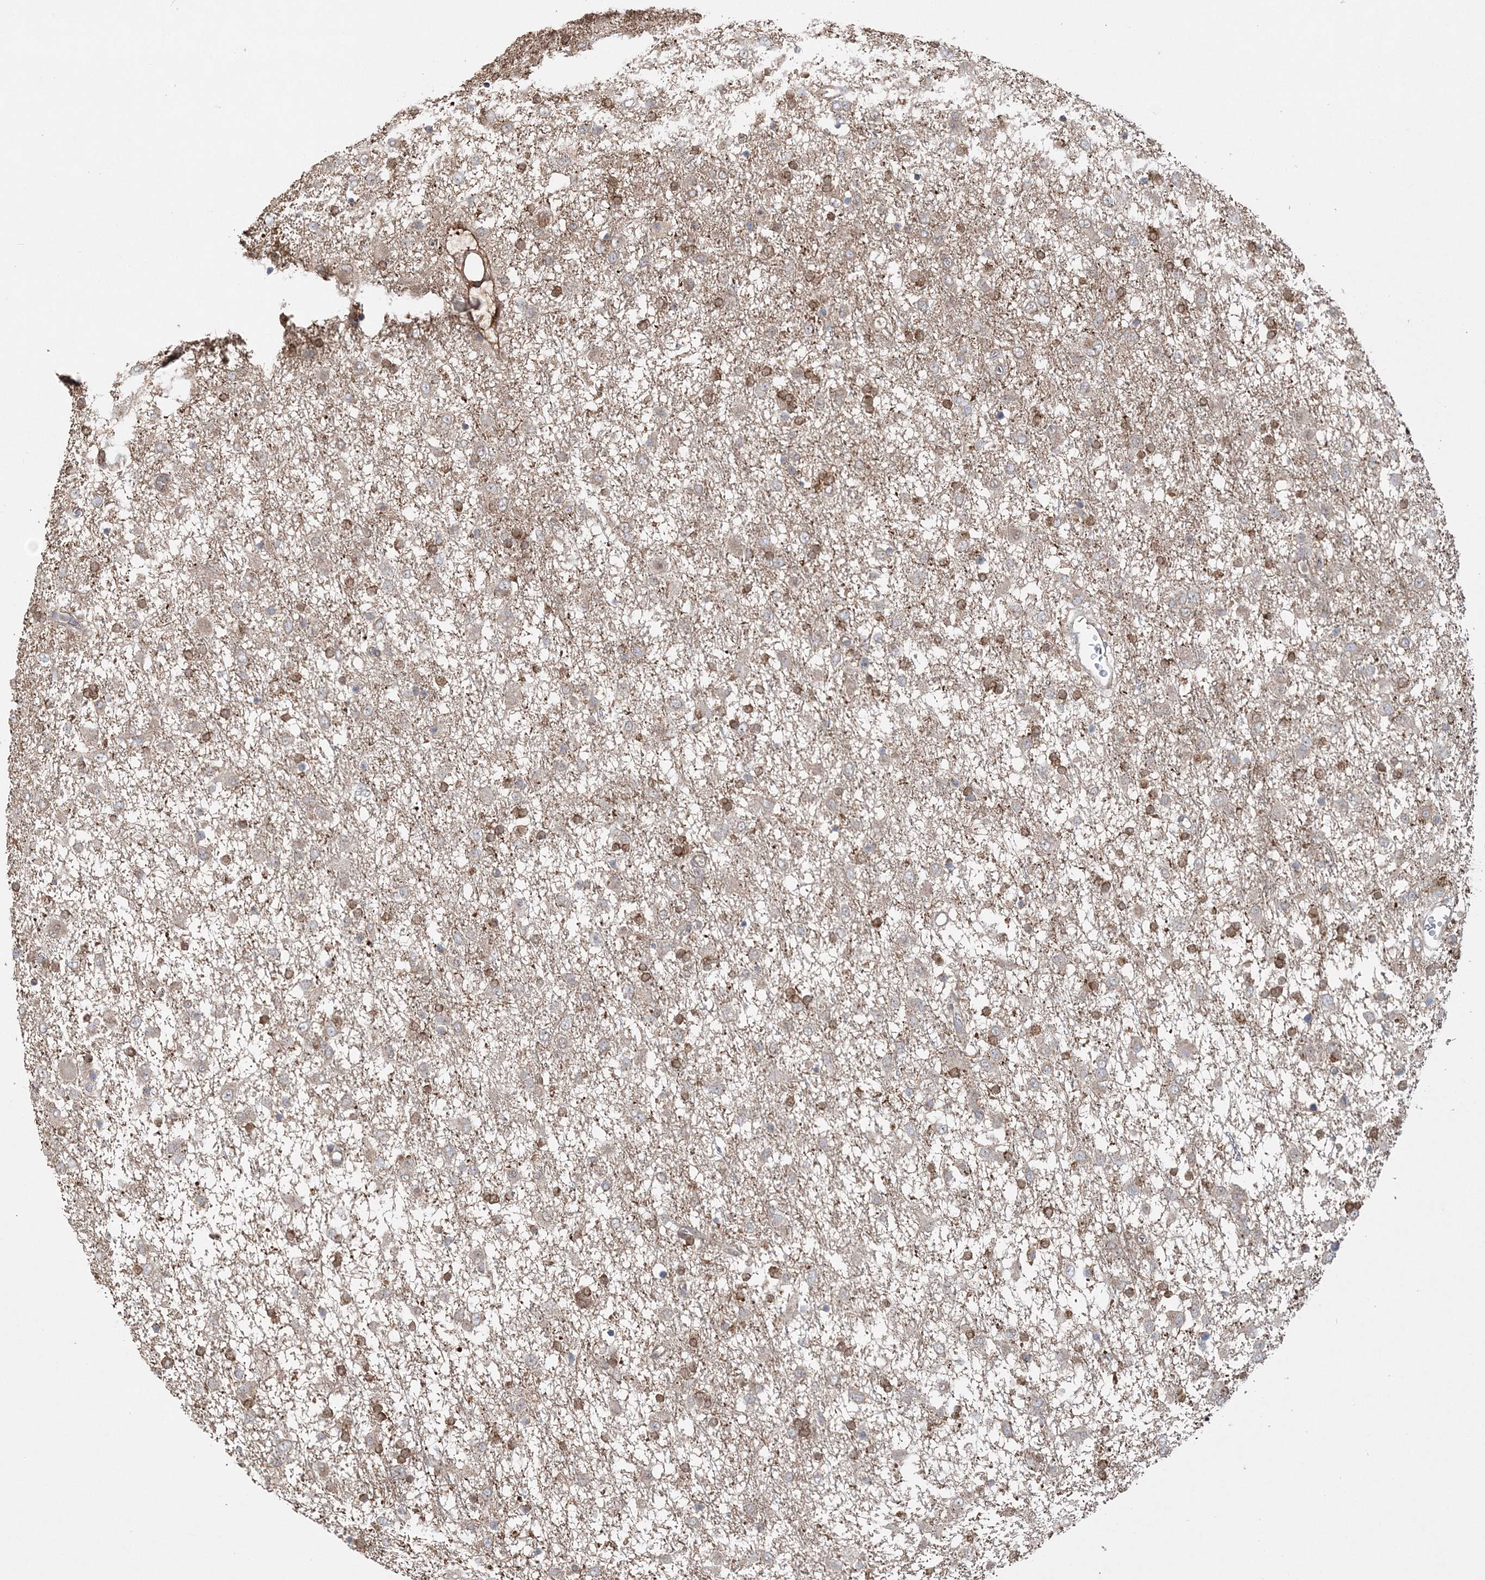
{"staining": {"intensity": "moderate", "quantity": "25%-75%", "location": "cytoplasmic/membranous"}, "tissue": "glioma", "cell_type": "Tumor cells", "image_type": "cancer", "snomed": [{"axis": "morphology", "description": "Glioma, malignant, Low grade"}, {"axis": "topography", "description": "Brain"}], "caption": "Malignant low-grade glioma stained for a protein (brown) displays moderate cytoplasmic/membranous positive staining in about 25%-75% of tumor cells.", "gene": "SCLT1", "patient": {"sex": "male", "age": 65}}